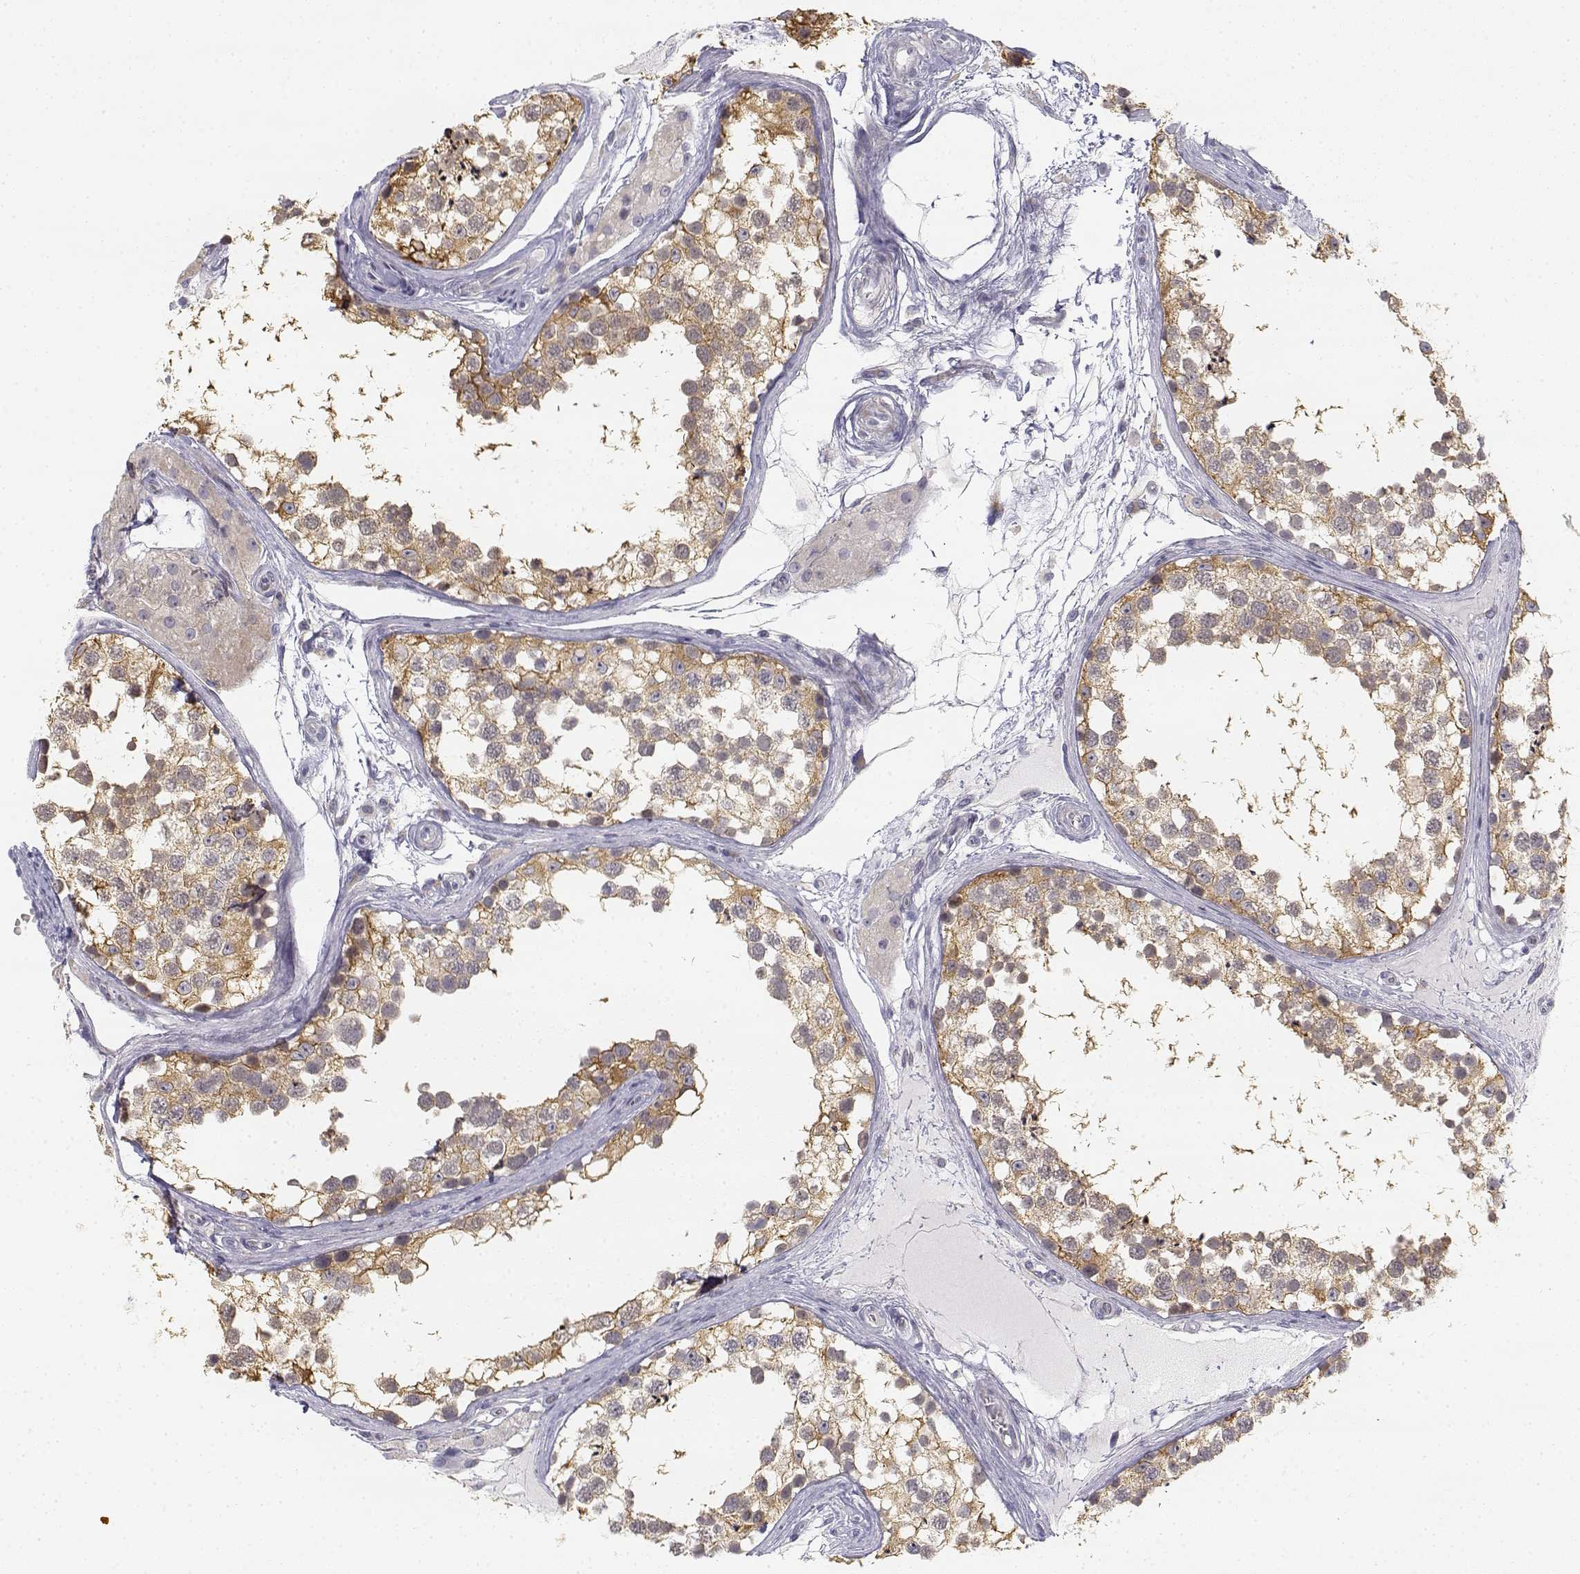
{"staining": {"intensity": "moderate", "quantity": ">75%", "location": "cytoplasmic/membranous"}, "tissue": "testis", "cell_type": "Cells in seminiferous ducts", "image_type": "normal", "snomed": [{"axis": "morphology", "description": "Normal tissue, NOS"}, {"axis": "morphology", "description": "Seminoma, NOS"}, {"axis": "topography", "description": "Testis"}], "caption": "Protein analysis of benign testis shows moderate cytoplasmic/membranous expression in about >75% of cells in seminiferous ducts. Immunohistochemistry stains the protein of interest in brown and the nuclei are stained blue.", "gene": "GLIPR1L2", "patient": {"sex": "male", "age": 65}}